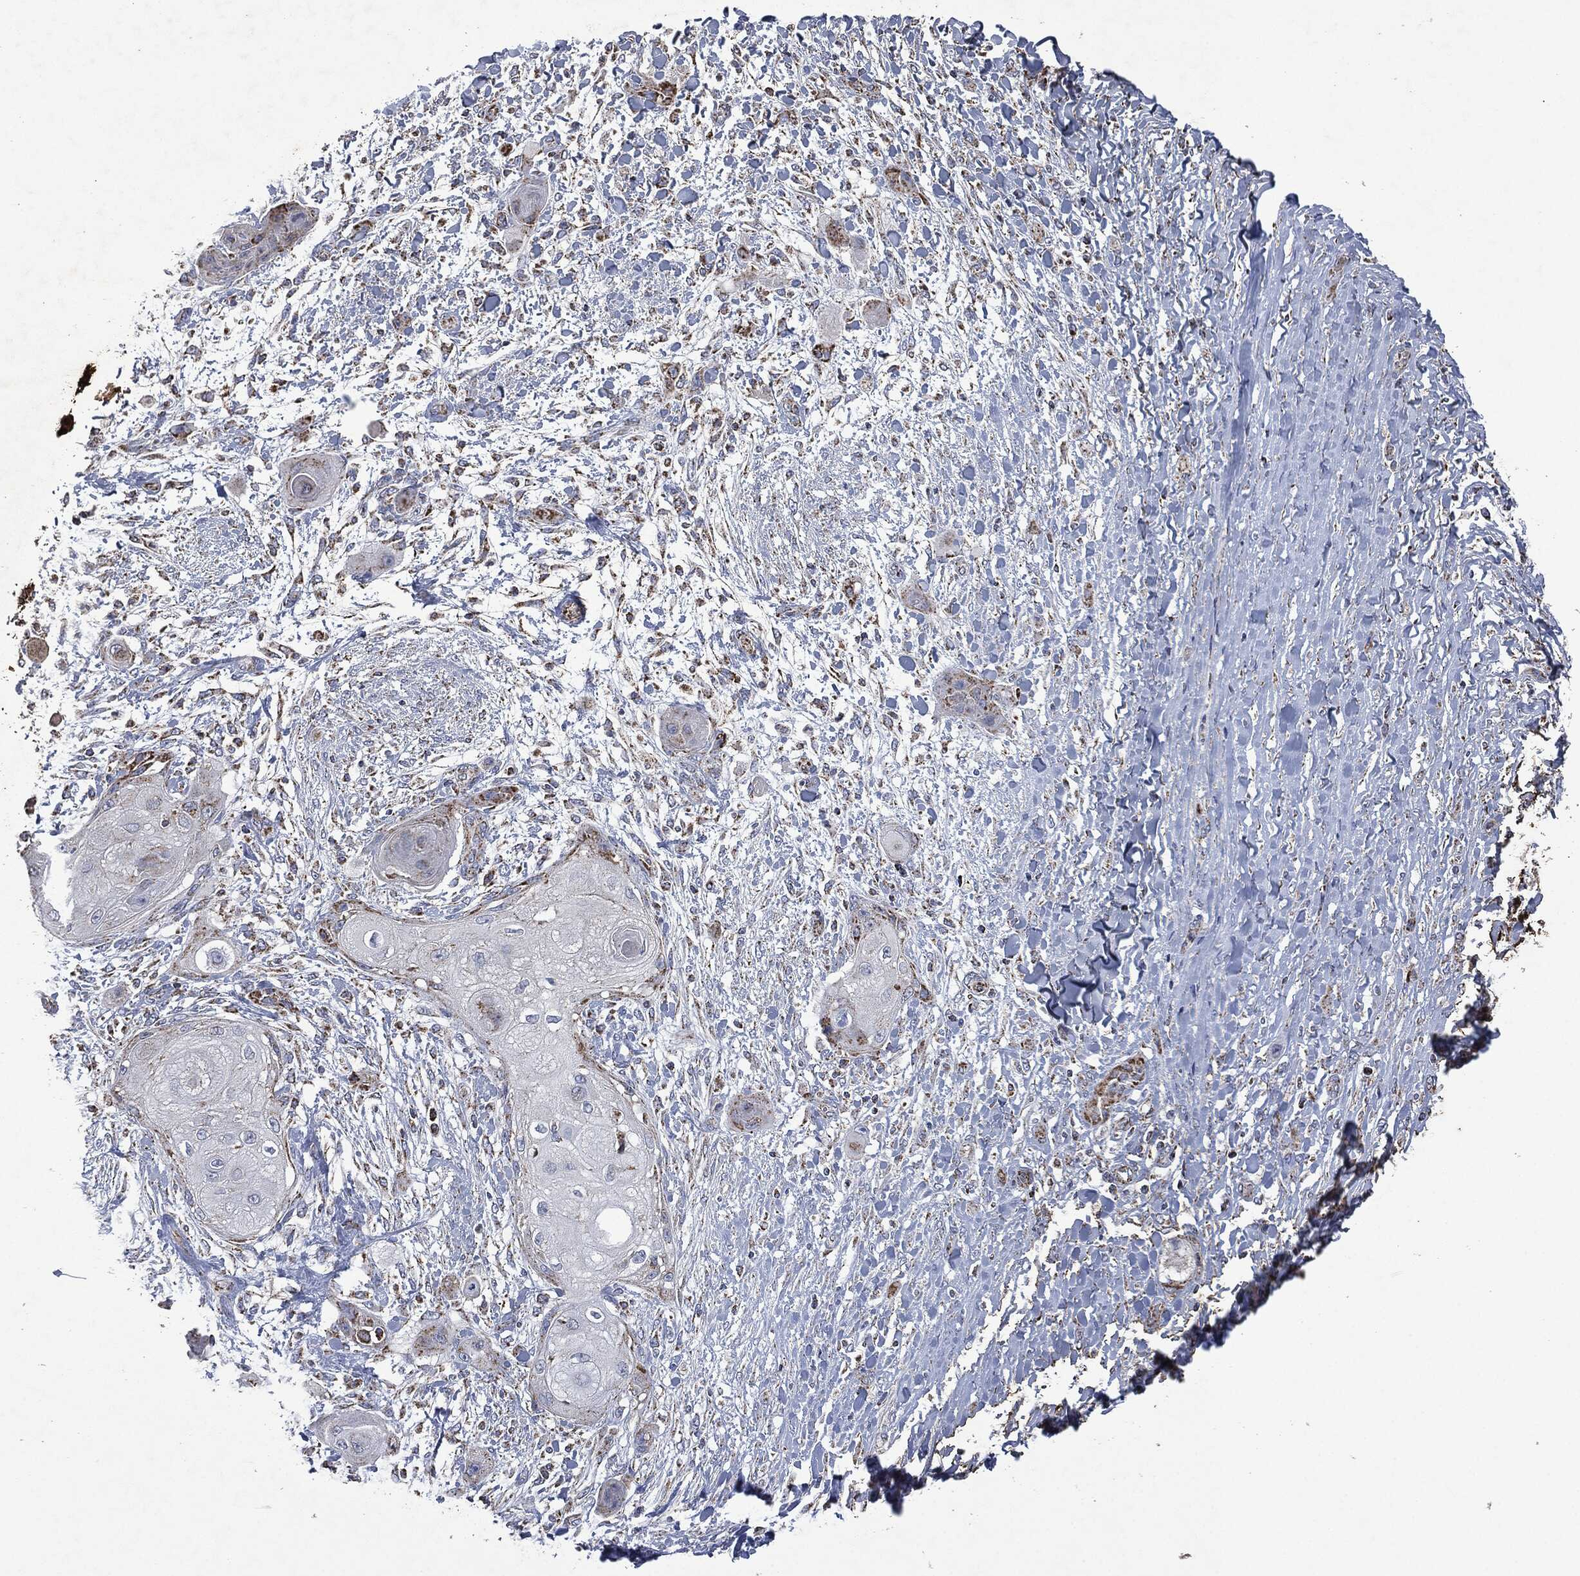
{"staining": {"intensity": "strong", "quantity": "<25%", "location": "cytoplasmic/membranous"}, "tissue": "skin cancer", "cell_type": "Tumor cells", "image_type": "cancer", "snomed": [{"axis": "morphology", "description": "Squamous cell carcinoma, NOS"}, {"axis": "topography", "description": "Skin"}], "caption": "Protein expression analysis of human squamous cell carcinoma (skin) reveals strong cytoplasmic/membranous staining in approximately <25% of tumor cells. The staining was performed using DAB (3,3'-diaminobenzidine) to visualize the protein expression in brown, while the nuclei were stained in blue with hematoxylin (Magnification: 20x).", "gene": "RYK", "patient": {"sex": "male", "age": 62}}